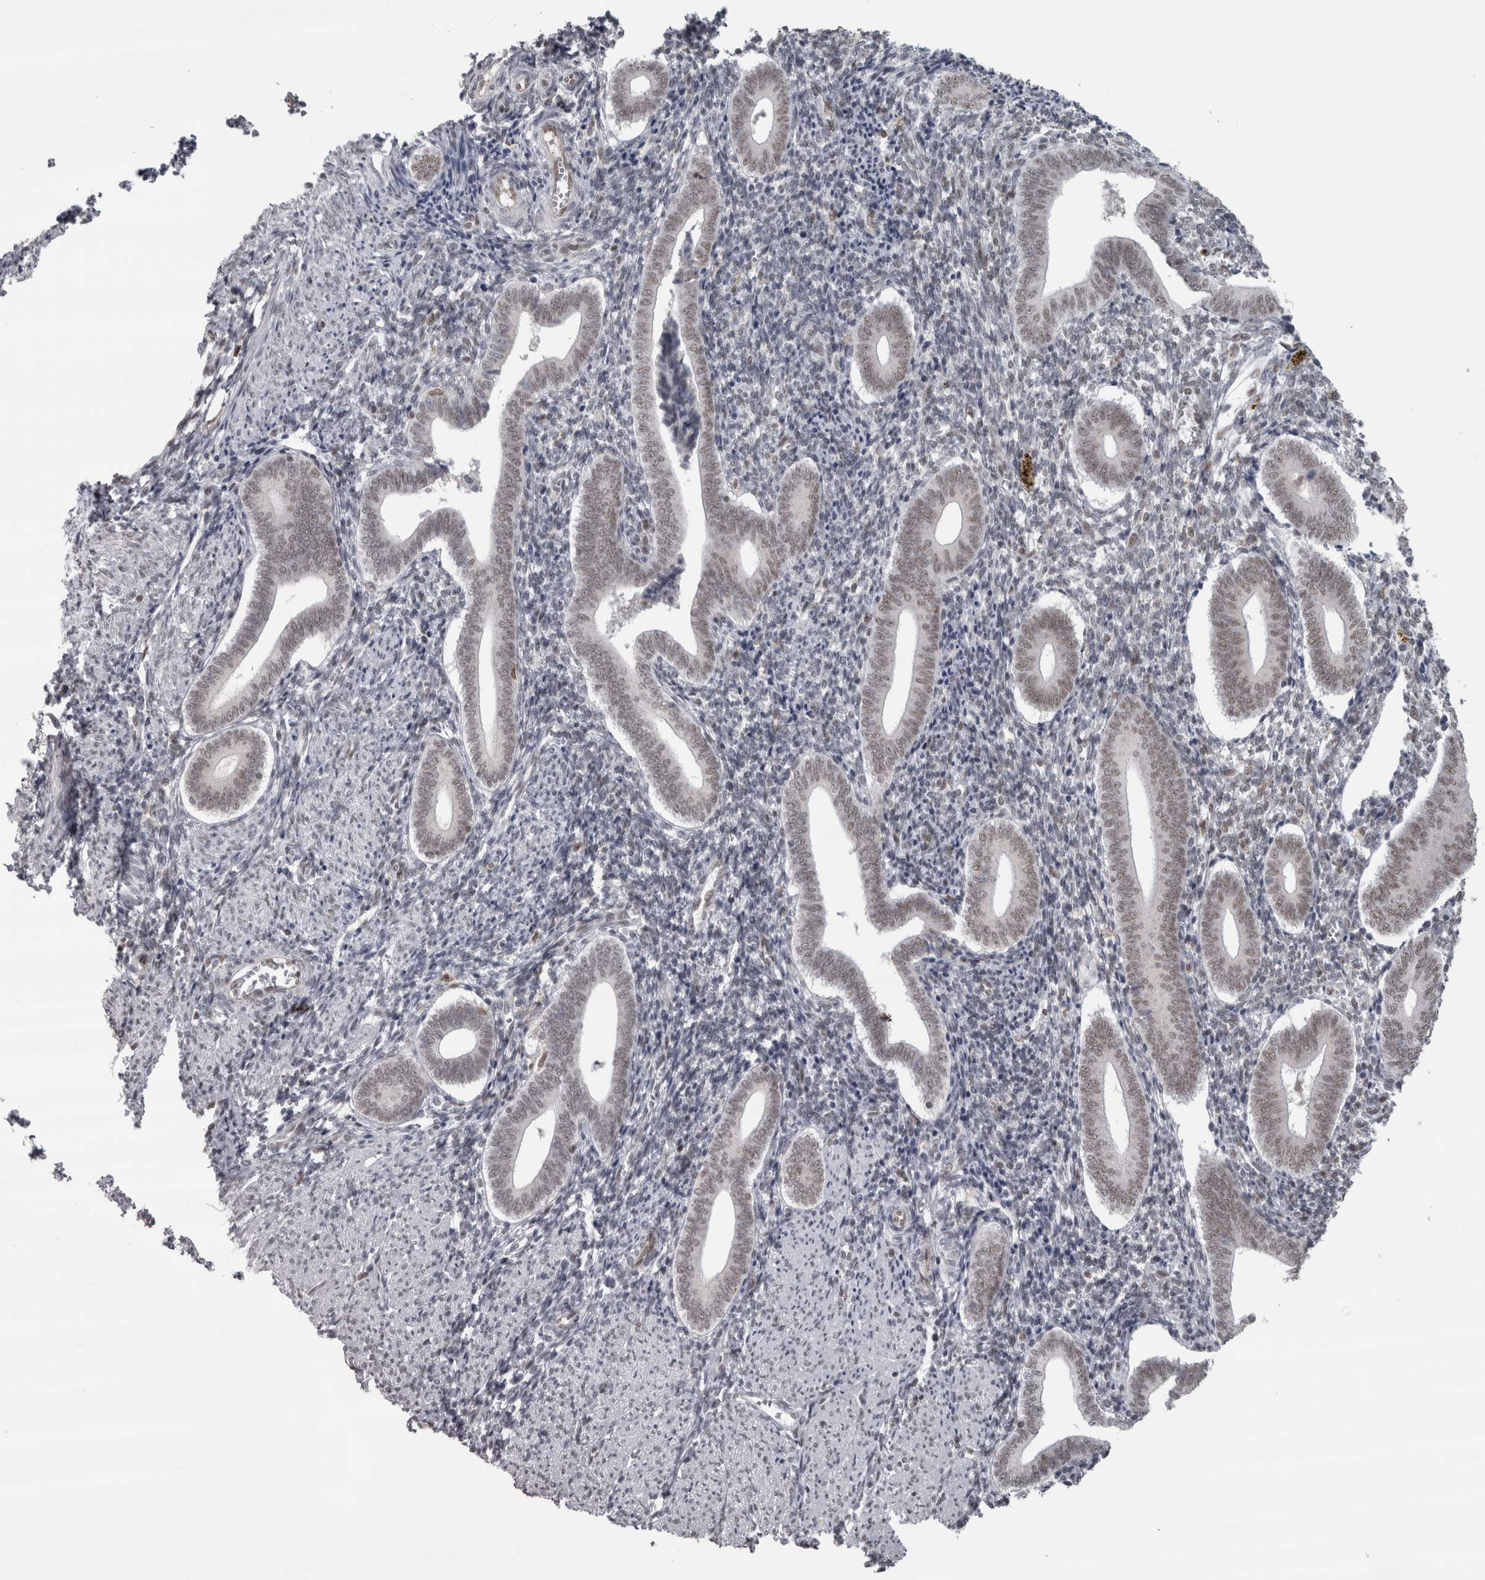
{"staining": {"intensity": "negative", "quantity": "none", "location": "none"}, "tissue": "endometrium", "cell_type": "Cells in endometrial stroma", "image_type": "normal", "snomed": [{"axis": "morphology", "description": "Normal tissue, NOS"}, {"axis": "topography", "description": "Uterus"}, {"axis": "topography", "description": "Endometrium"}], "caption": "The photomicrograph shows no significant expression in cells in endometrial stroma of endometrium. (Stains: DAB immunohistochemistry with hematoxylin counter stain, Microscopy: brightfield microscopy at high magnification).", "gene": "MICU3", "patient": {"sex": "female", "age": 33}}